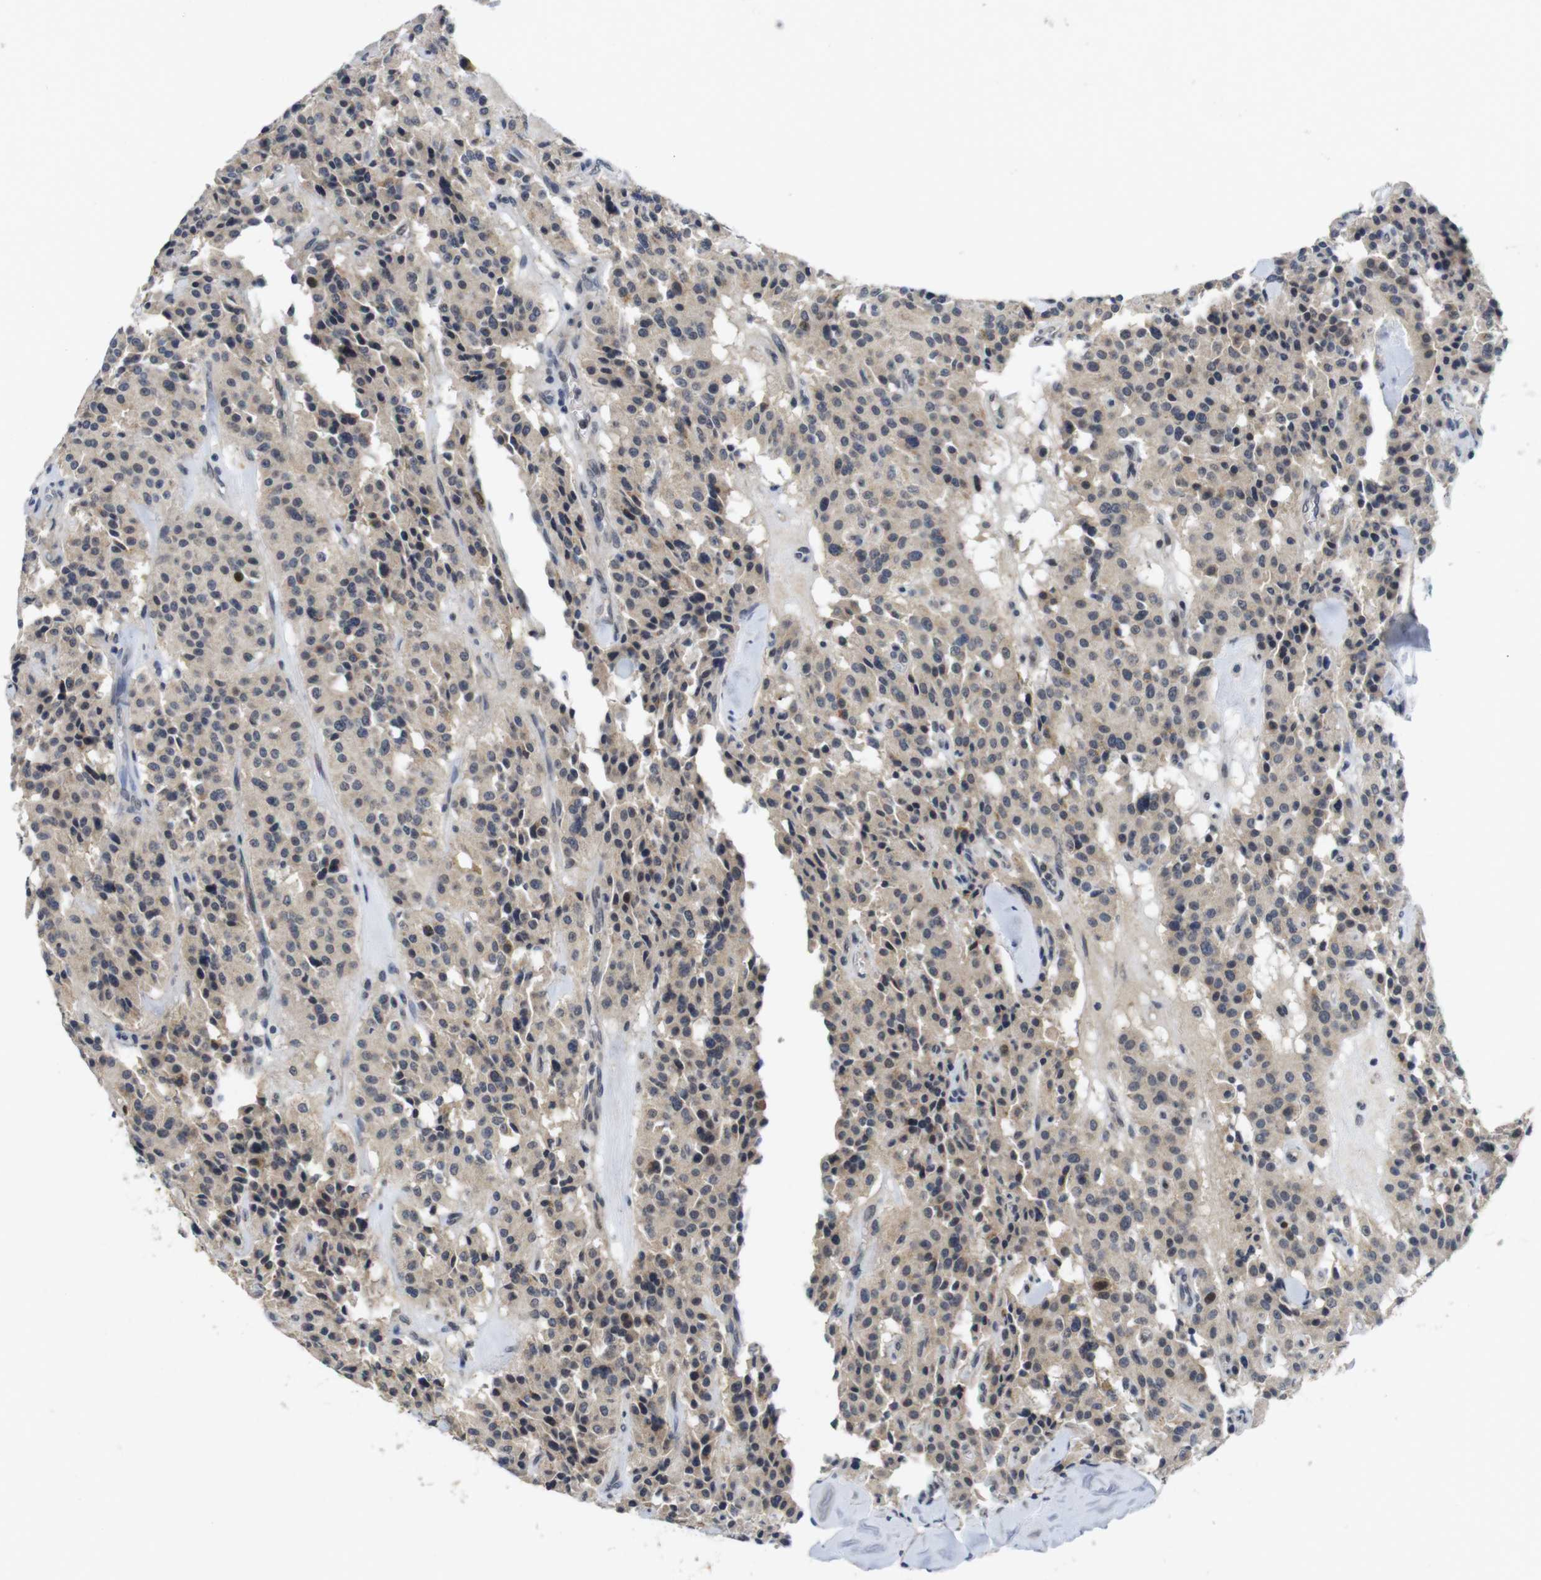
{"staining": {"intensity": "weak", "quantity": ">75%", "location": "cytoplasmic/membranous"}, "tissue": "carcinoid", "cell_type": "Tumor cells", "image_type": "cancer", "snomed": [{"axis": "morphology", "description": "Carcinoid, malignant, NOS"}, {"axis": "topography", "description": "Lung"}], "caption": "Weak cytoplasmic/membranous staining for a protein is appreciated in about >75% of tumor cells of carcinoid using immunohistochemistry.", "gene": "SKP2", "patient": {"sex": "male", "age": 30}}